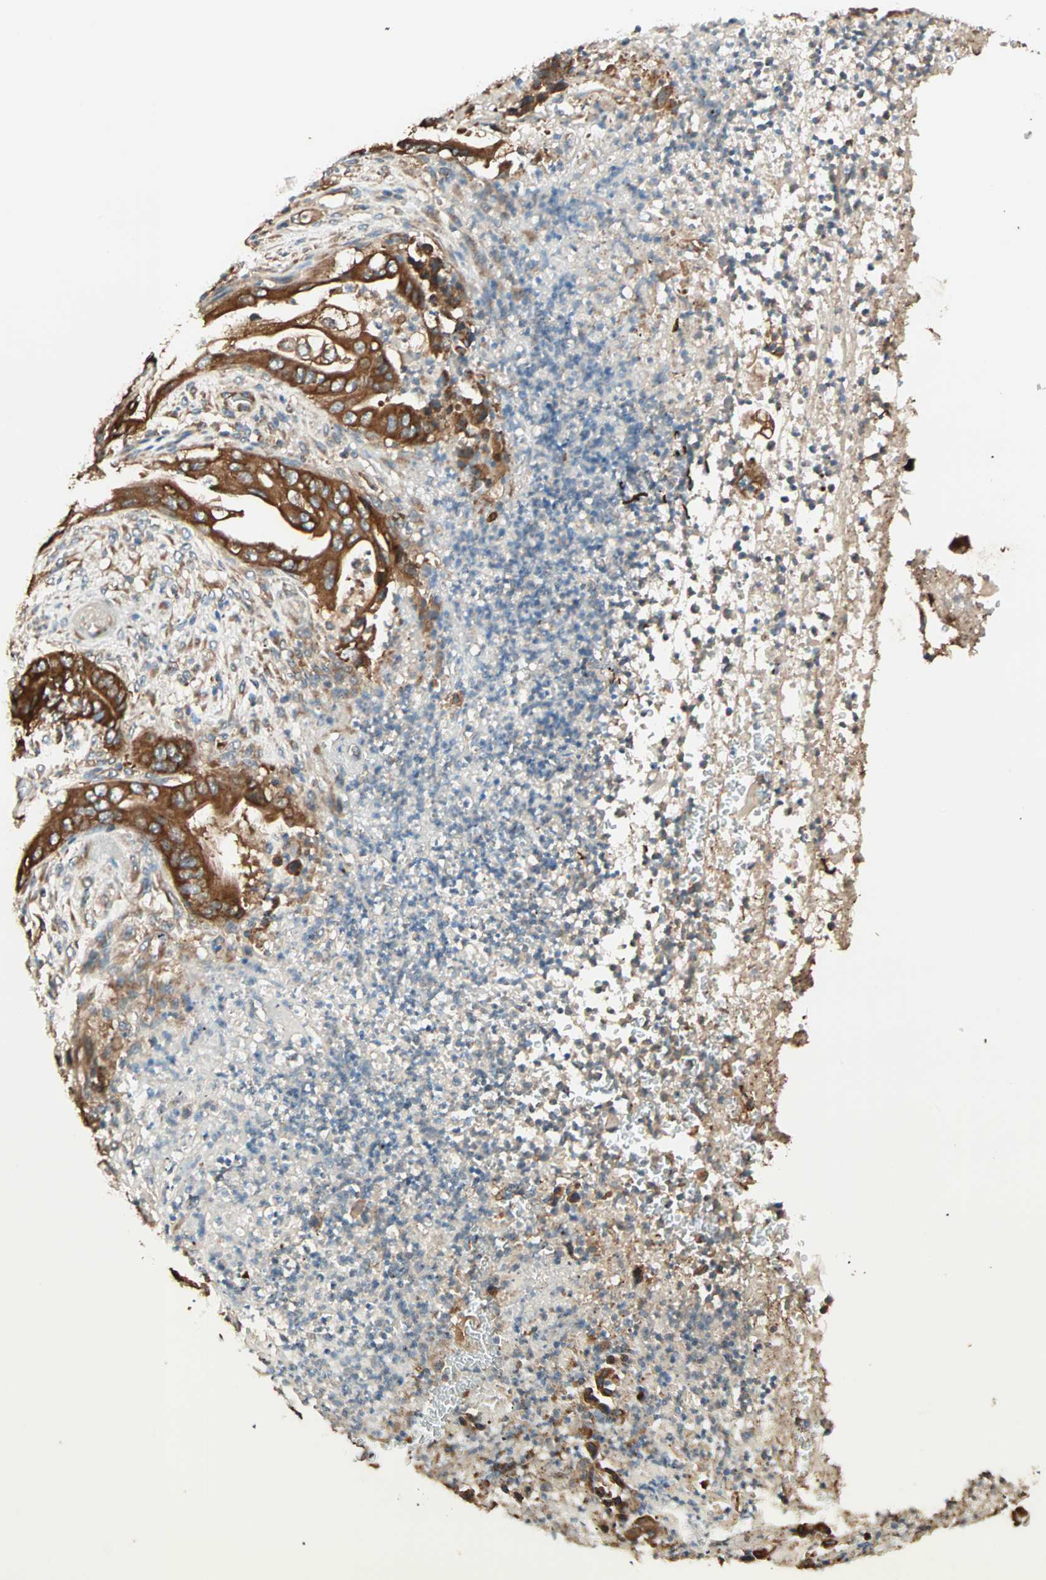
{"staining": {"intensity": "strong", "quantity": ">75%", "location": "cytoplasmic/membranous"}, "tissue": "stomach cancer", "cell_type": "Tumor cells", "image_type": "cancer", "snomed": [{"axis": "morphology", "description": "Adenocarcinoma, NOS"}, {"axis": "topography", "description": "Stomach"}], "caption": "Immunohistochemical staining of stomach adenocarcinoma shows high levels of strong cytoplasmic/membranous positivity in approximately >75% of tumor cells. (brown staining indicates protein expression, while blue staining denotes nuclei).", "gene": "EIF4G2", "patient": {"sex": "female", "age": 73}}